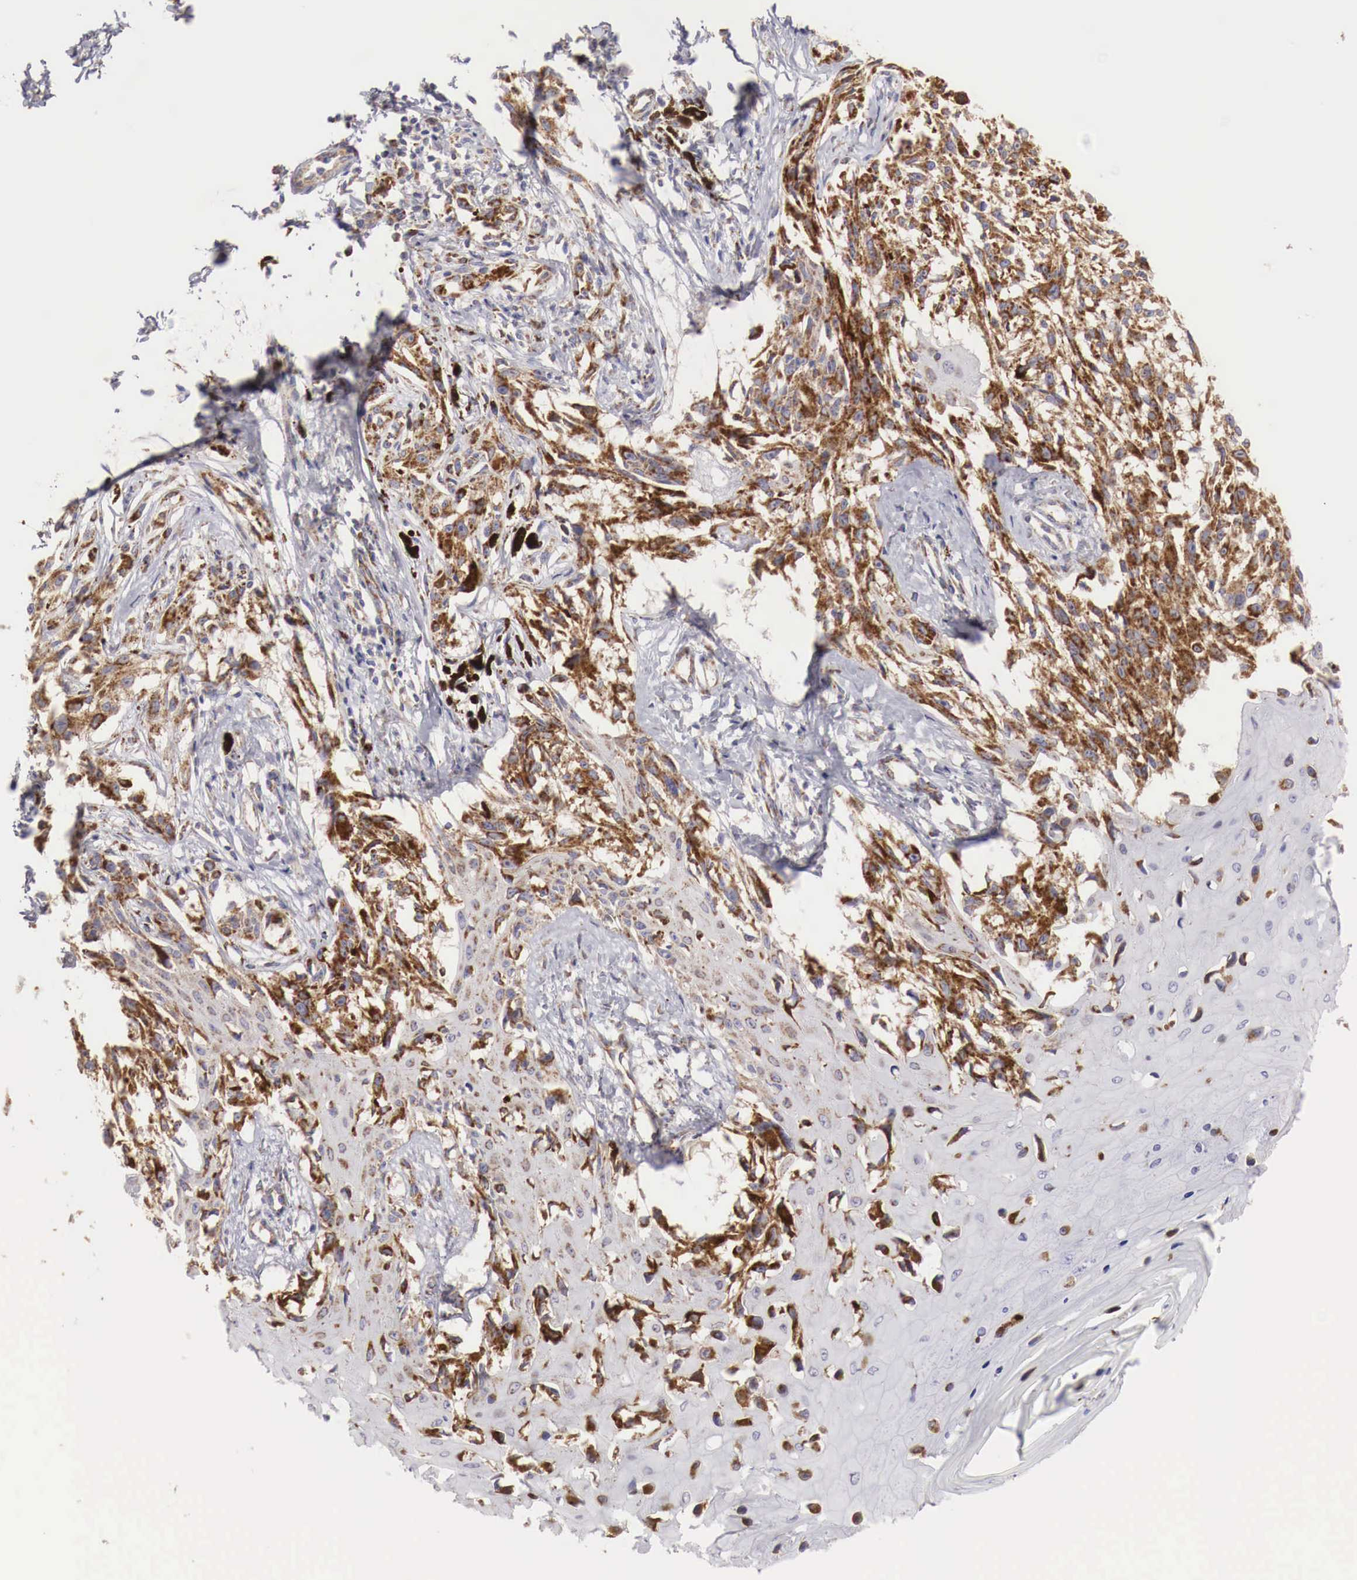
{"staining": {"intensity": "strong", "quantity": ">75%", "location": "cytoplasmic/membranous"}, "tissue": "melanoma", "cell_type": "Tumor cells", "image_type": "cancer", "snomed": [{"axis": "morphology", "description": "Malignant melanoma, NOS"}, {"axis": "topography", "description": "Skin"}], "caption": "Protein expression analysis of malignant melanoma demonstrates strong cytoplasmic/membranous staining in about >75% of tumor cells.", "gene": "XPNPEP3", "patient": {"sex": "female", "age": 82}}